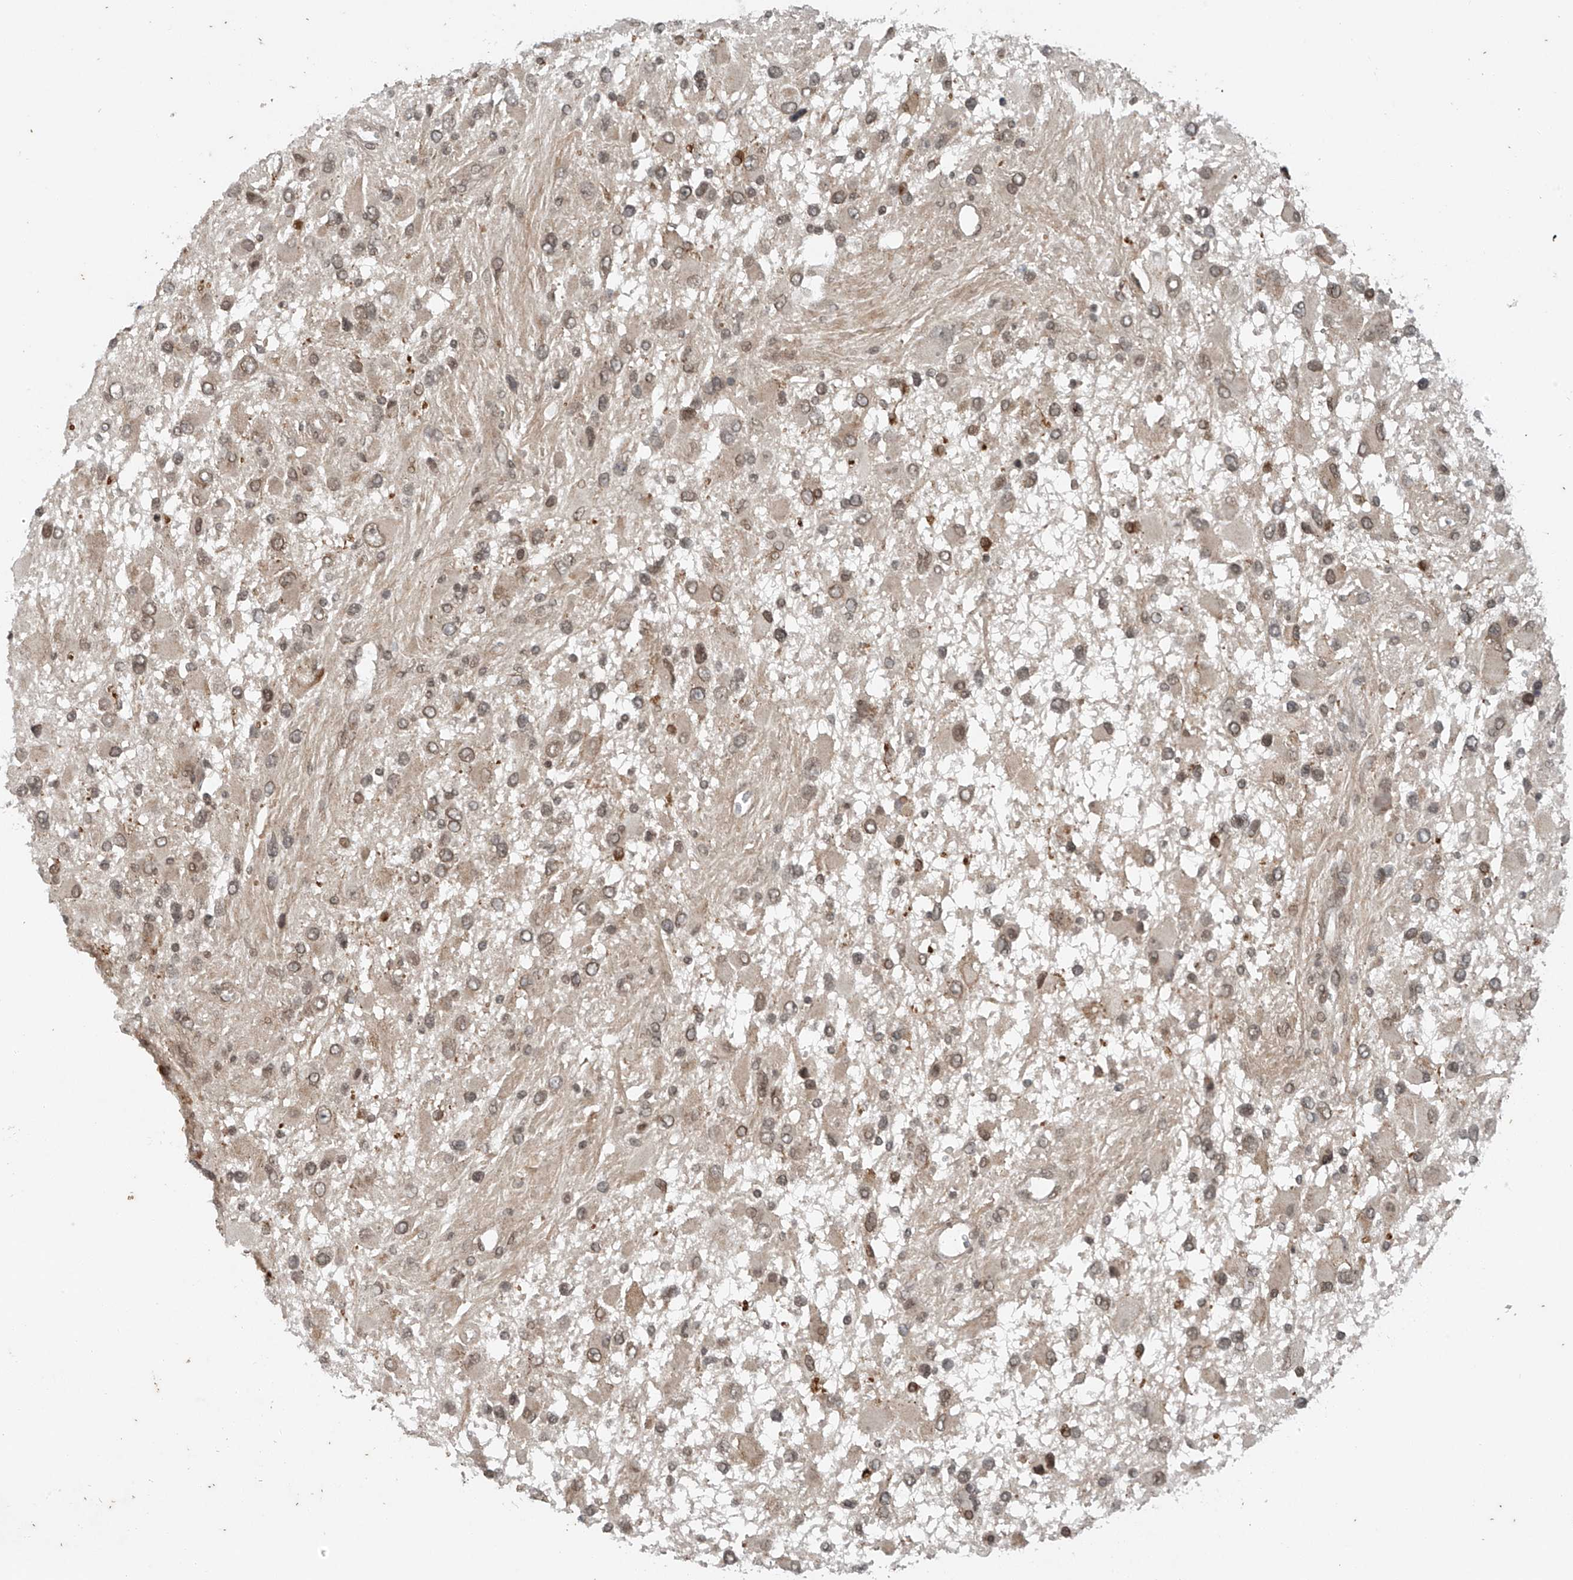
{"staining": {"intensity": "moderate", "quantity": ">75%", "location": "nuclear"}, "tissue": "glioma", "cell_type": "Tumor cells", "image_type": "cancer", "snomed": [{"axis": "morphology", "description": "Glioma, malignant, High grade"}, {"axis": "topography", "description": "Brain"}], "caption": "Glioma stained for a protein exhibits moderate nuclear positivity in tumor cells.", "gene": "TAF8", "patient": {"sex": "male", "age": 53}}